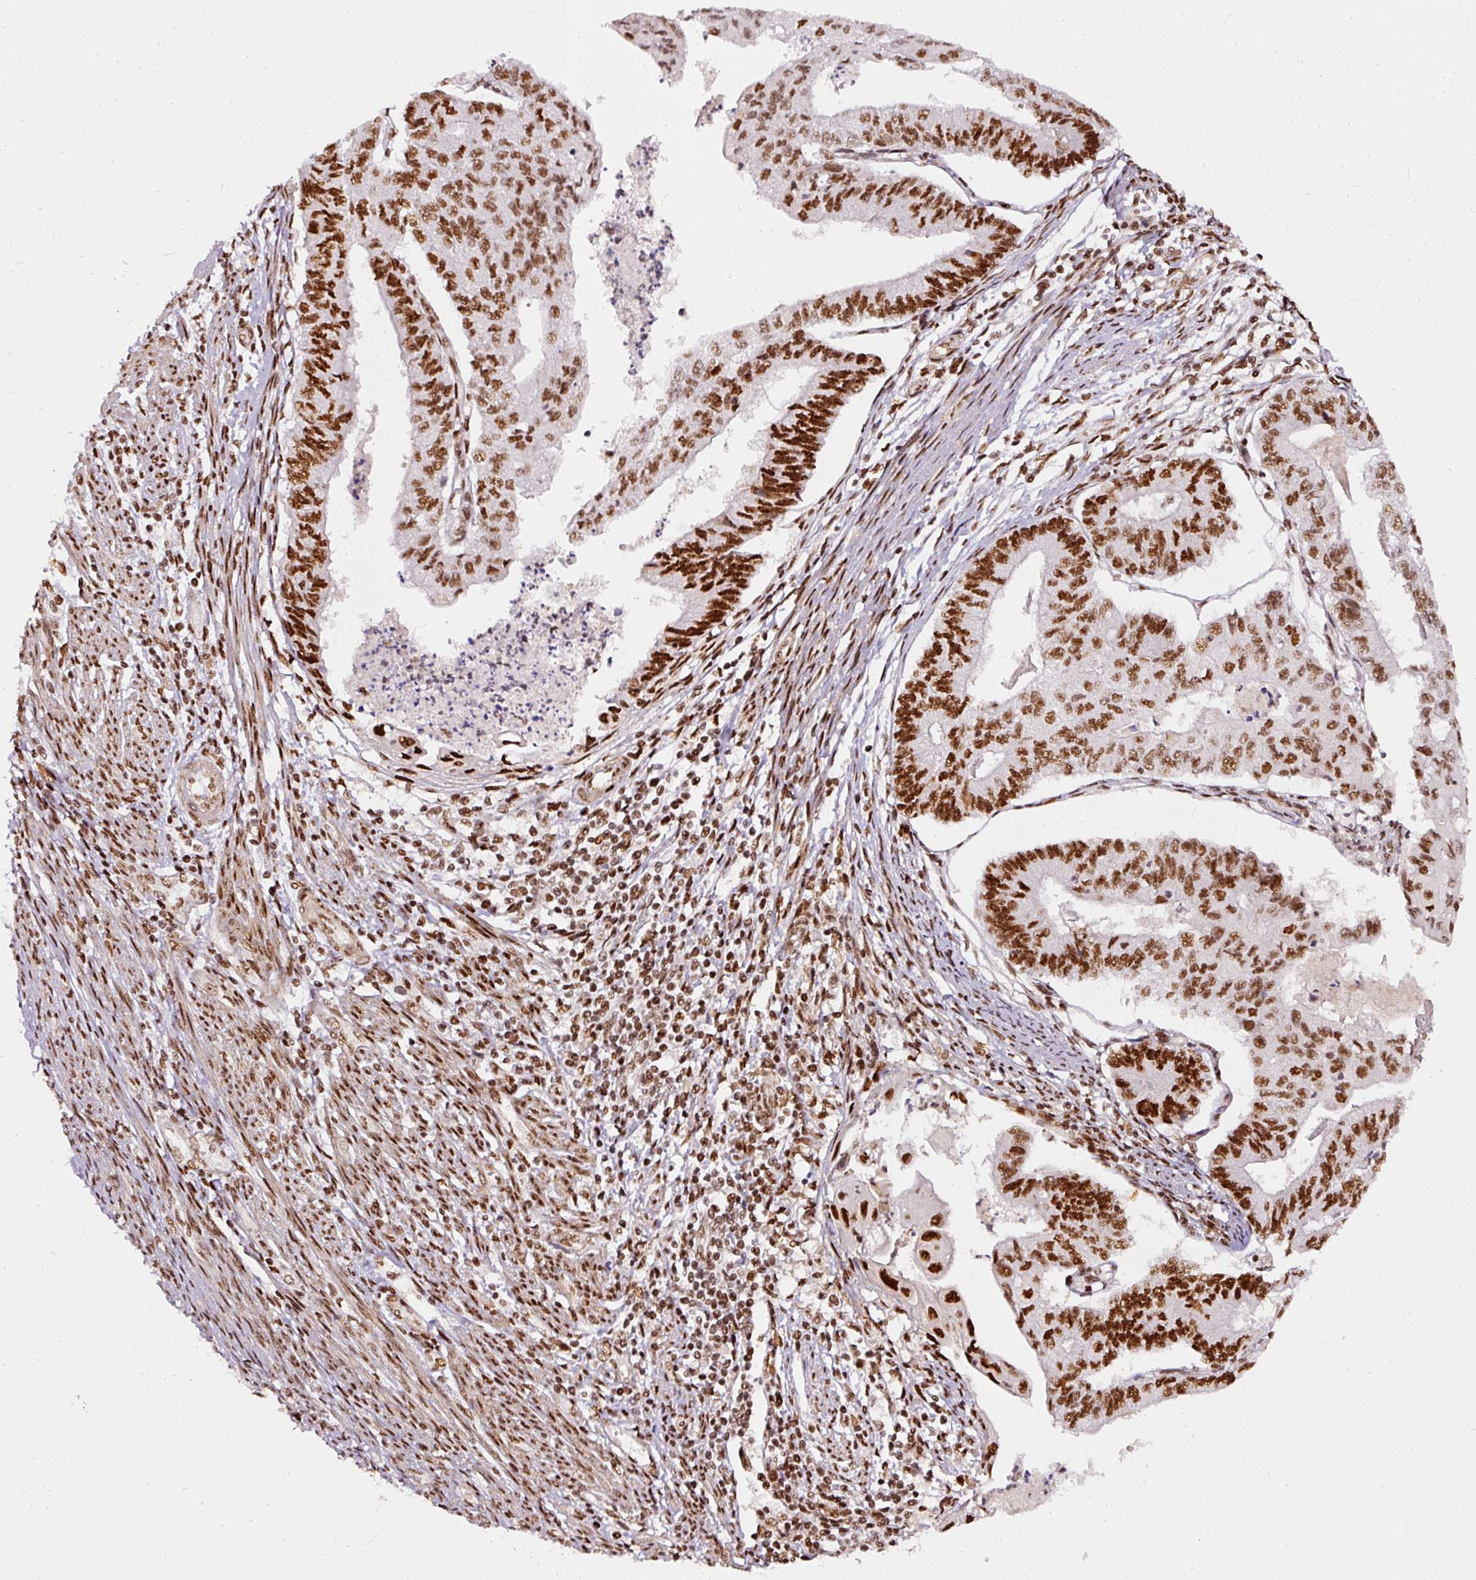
{"staining": {"intensity": "strong", "quantity": ">75%", "location": "nuclear"}, "tissue": "endometrial cancer", "cell_type": "Tumor cells", "image_type": "cancer", "snomed": [{"axis": "morphology", "description": "Adenocarcinoma, NOS"}, {"axis": "topography", "description": "Endometrium"}], "caption": "A brown stain shows strong nuclear positivity of a protein in human endometrial cancer (adenocarcinoma) tumor cells. (DAB IHC with brightfield microscopy, high magnification).", "gene": "HNRNPC", "patient": {"sex": "female", "age": 56}}